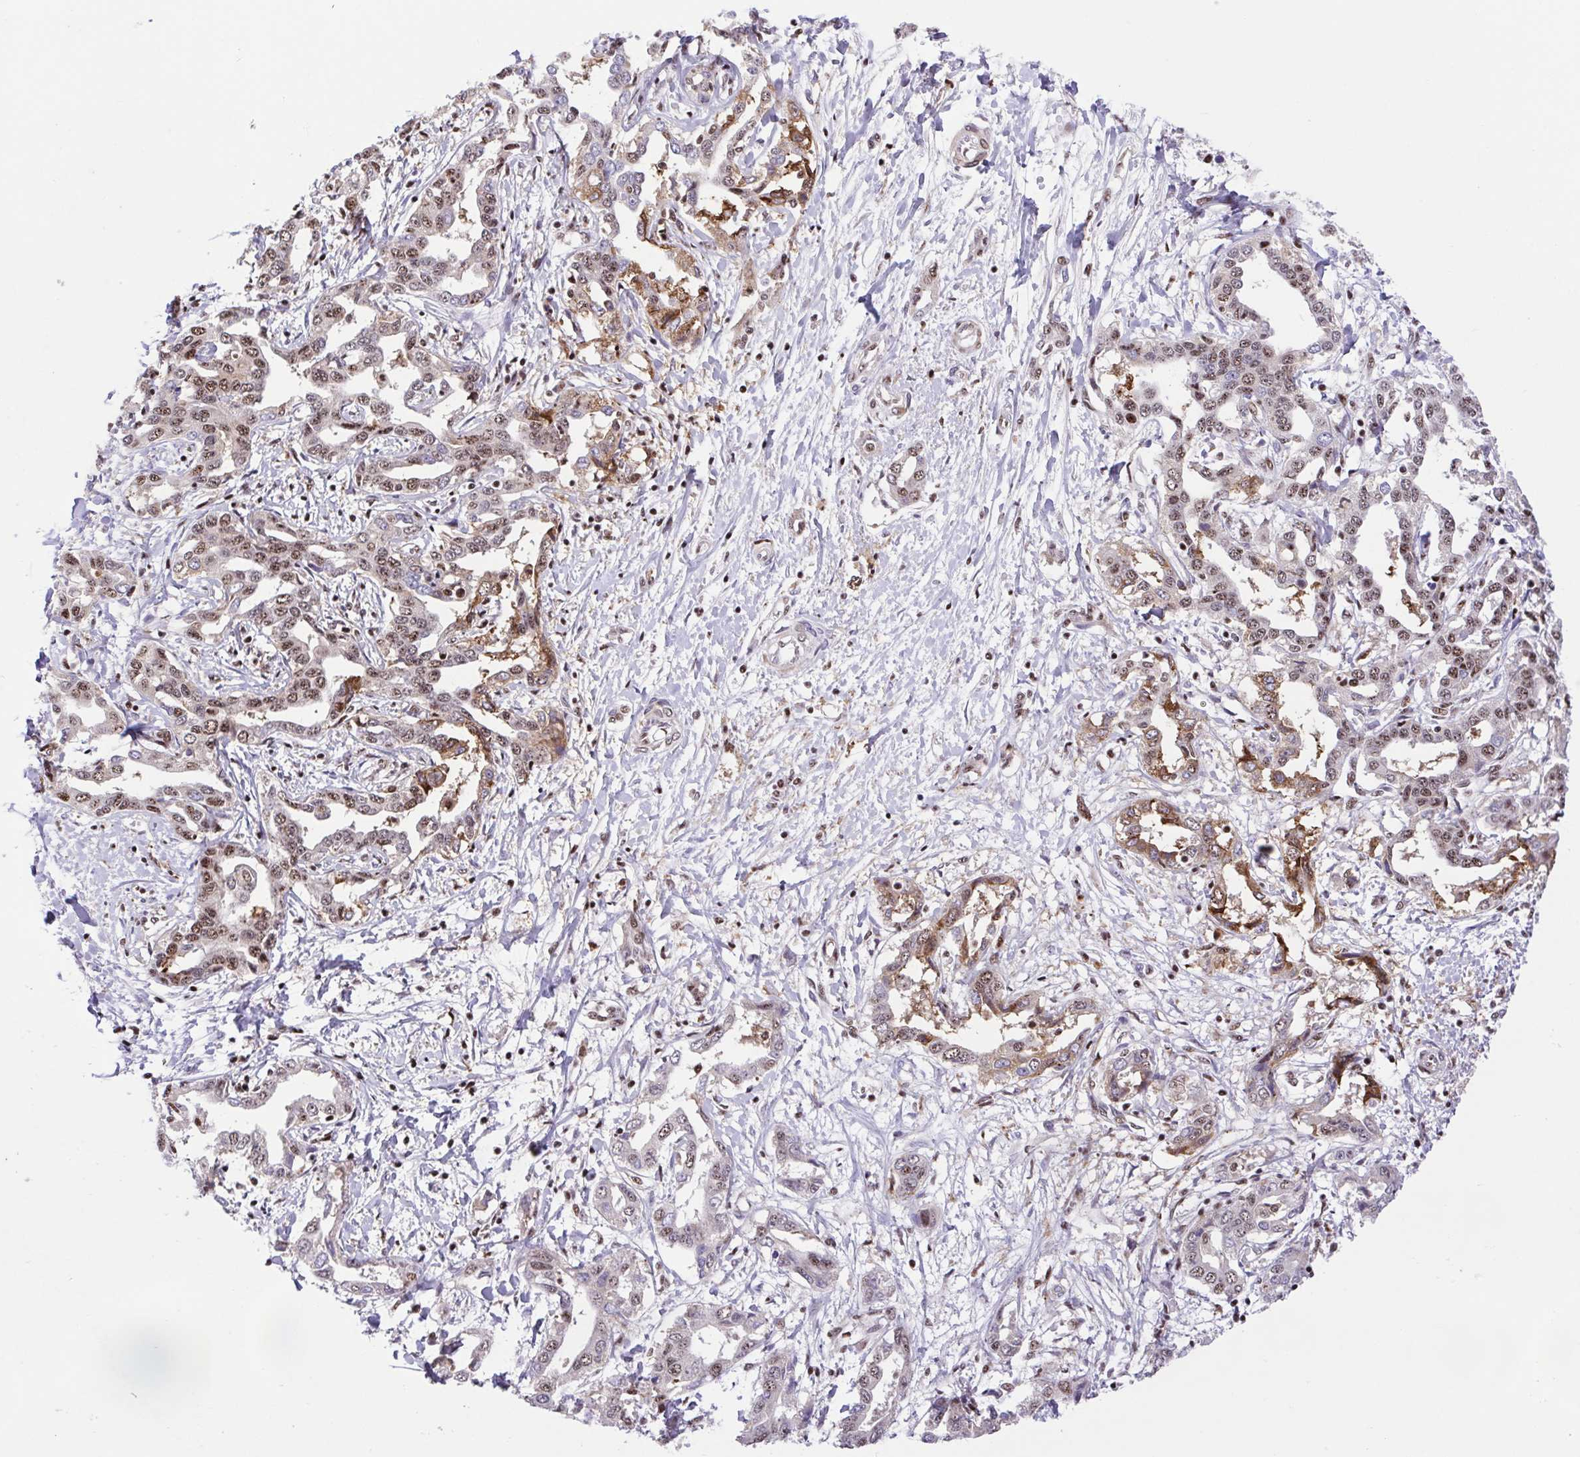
{"staining": {"intensity": "moderate", "quantity": ">75%", "location": "nuclear"}, "tissue": "liver cancer", "cell_type": "Tumor cells", "image_type": "cancer", "snomed": [{"axis": "morphology", "description": "Cholangiocarcinoma"}, {"axis": "topography", "description": "Liver"}], "caption": "Moderate nuclear expression is seen in about >75% of tumor cells in liver cancer. (IHC, brightfield microscopy, high magnification).", "gene": "ERG", "patient": {"sex": "male", "age": 59}}